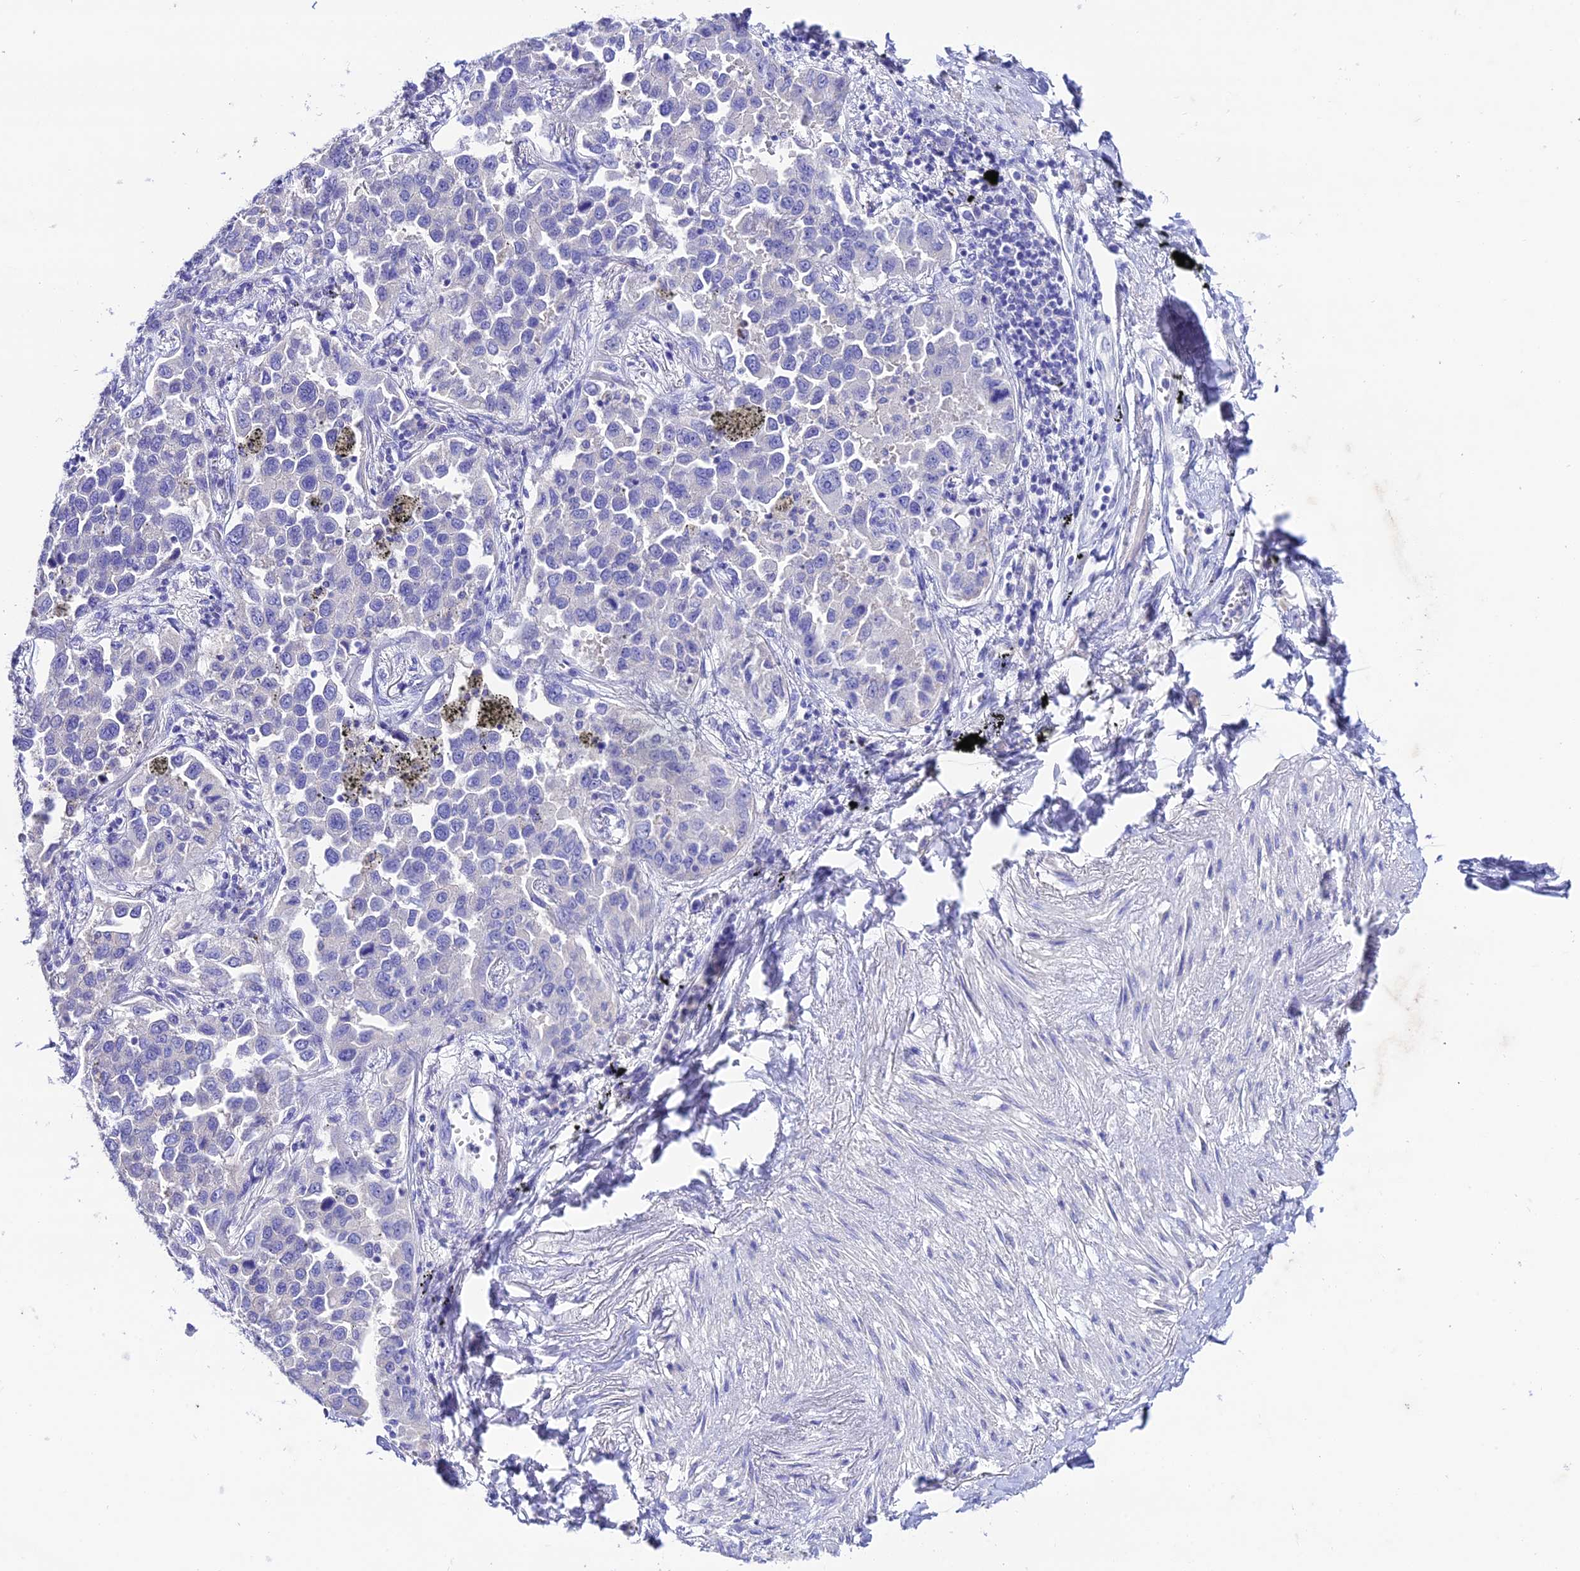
{"staining": {"intensity": "negative", "quantity": "none", "location": "none"}, "tissue": "lung cancer", "cell_type": "Tumor cells", "image_type": "cancer", "snomed": [{"axis": "morphology", "description": "Adenocarcinoma, NOS"}, {"axis": "topography", "description": "Lung"}], "caption": "High power microscopy histopathology image of an immunohistochemistry (IHC) histopathology image of lung adenocarcinoma, revealing no significant positivity in tumor cells.", "gene": "NLRP6", "patient": {"sex": "male", "age": 67}}